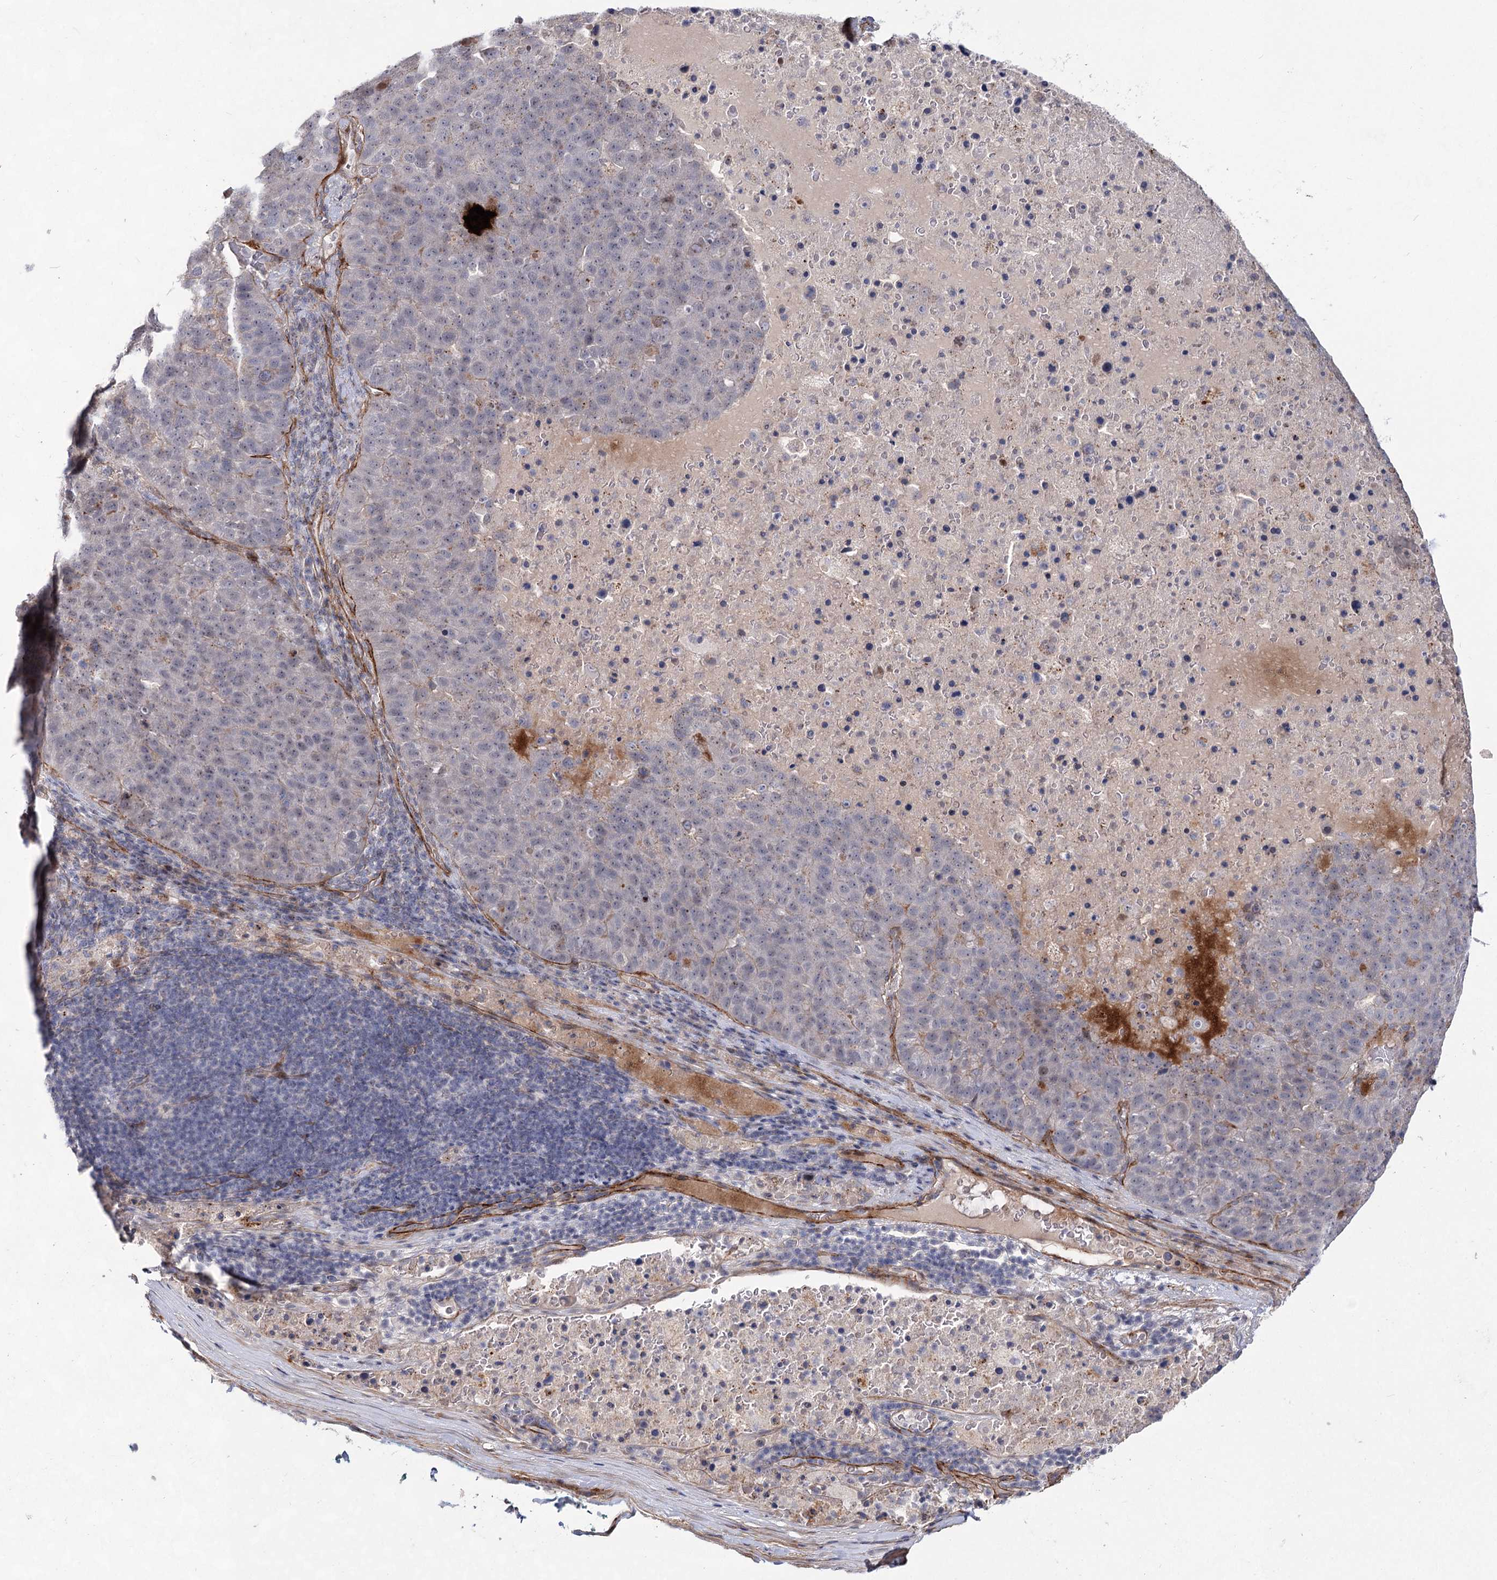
{"staining": {"intensity": "negative", "quantity": "none", "location": "none"}, "tissue": "pancreatic cancer", "cell_type": "Tumor cells", "image_type": "cancer", "snomed": [{"axis": "morphology", "description": "Adenocarcinoma, NOS"}, {"axis": "topography", "description": "Pancreas"}], "caption": "Pancreatic adenocarcinoma stained for a protein using IHC demonstrates no staining tumor cells.", "gene": "ATL2", "patient": {"sex": "female", "age": 61}}